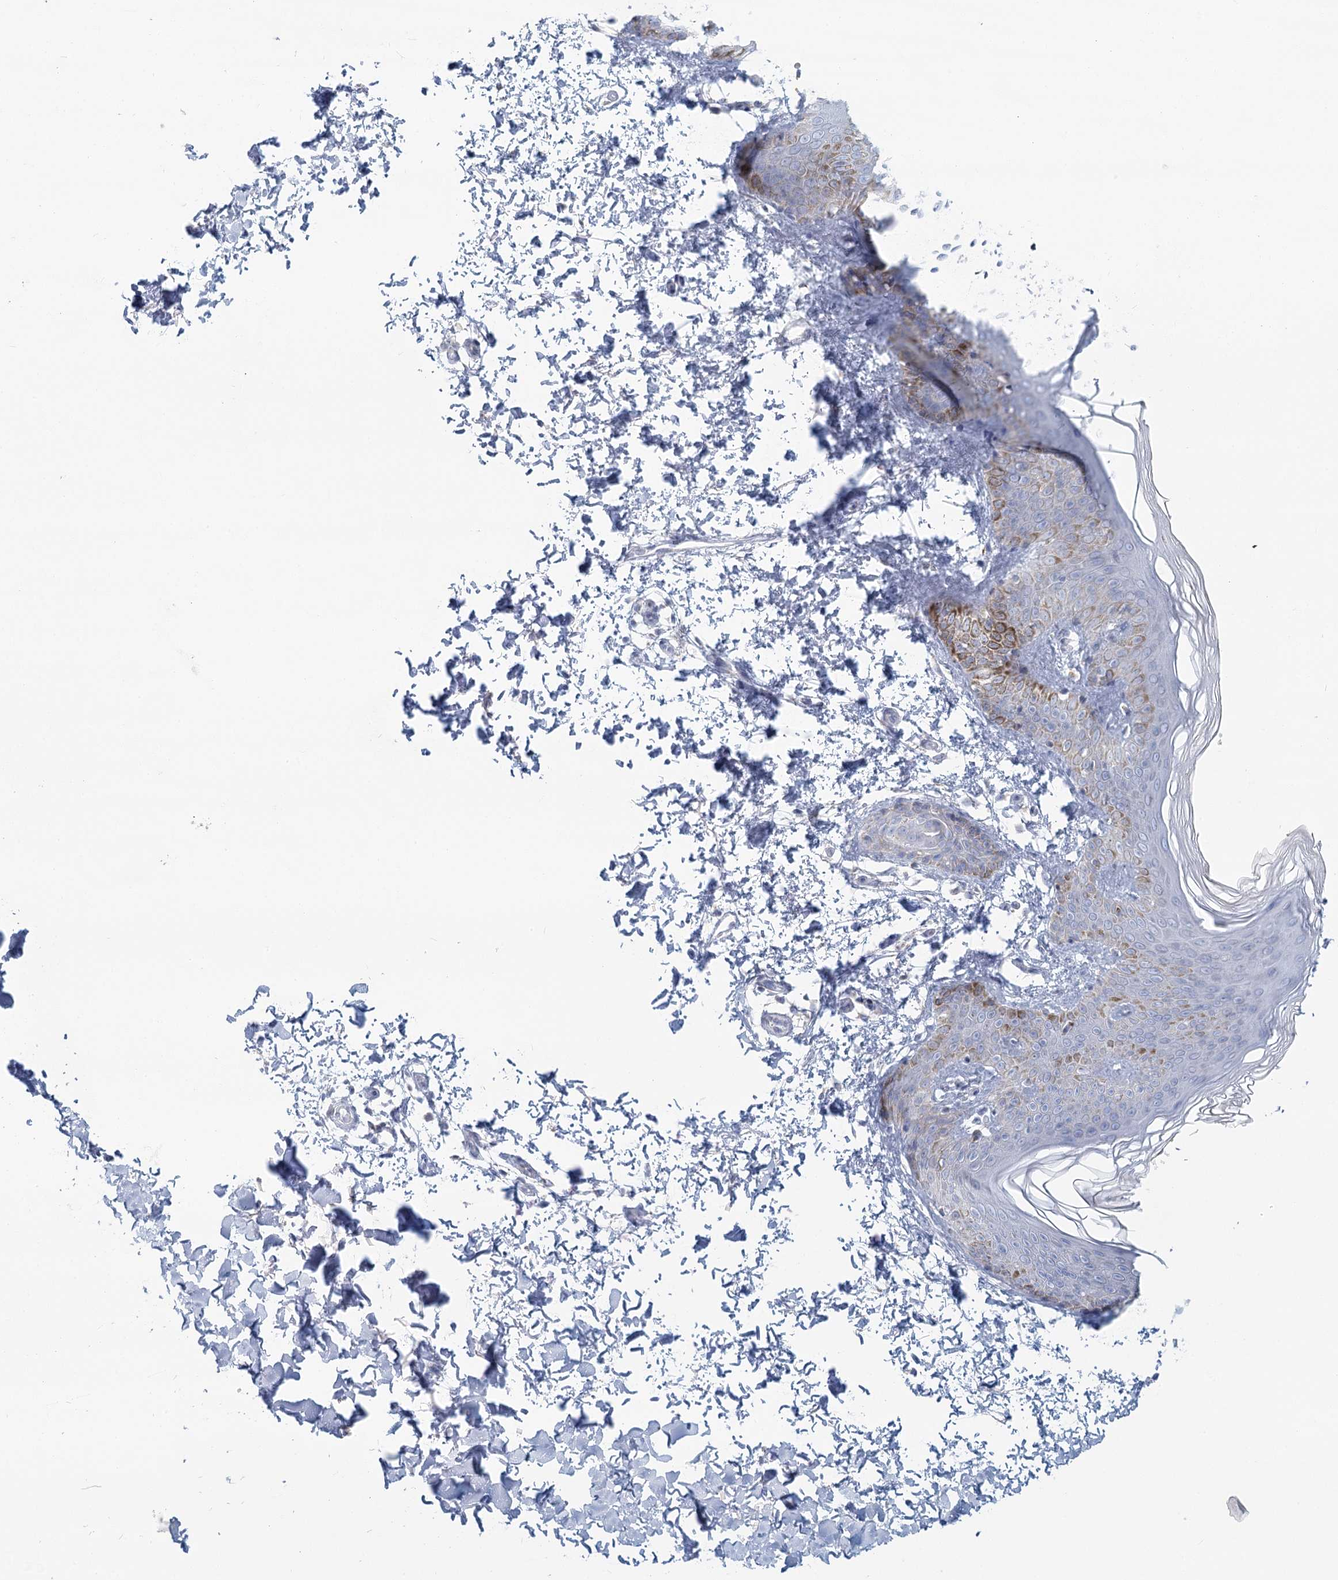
{"staining": {"intensity": "negative", "quantity": "none", "location": "none"}, "tissue": "skin", "cell_type": "Fibroblasts", "image_type": "normal", "snomed": [{"axis": "morphology", "description": "Normal tissue, NOS"}, {"axis": "morphology", "description": "Neoplasm, benign, NOS"}, {"axis": "topography", "description": "Skin"}, {"axis": "topography", "description": "Soft tissue"}], "caption": "Immunohistochemical staining of normal skin shows no significant positivity in fibroblasts. (DAB (3,3'-diaminobenzidine) immunohistochemistry with hematoxylin counter stain).", "gene": "BPHL", "patient": {"sex": "male", "age": 26}}